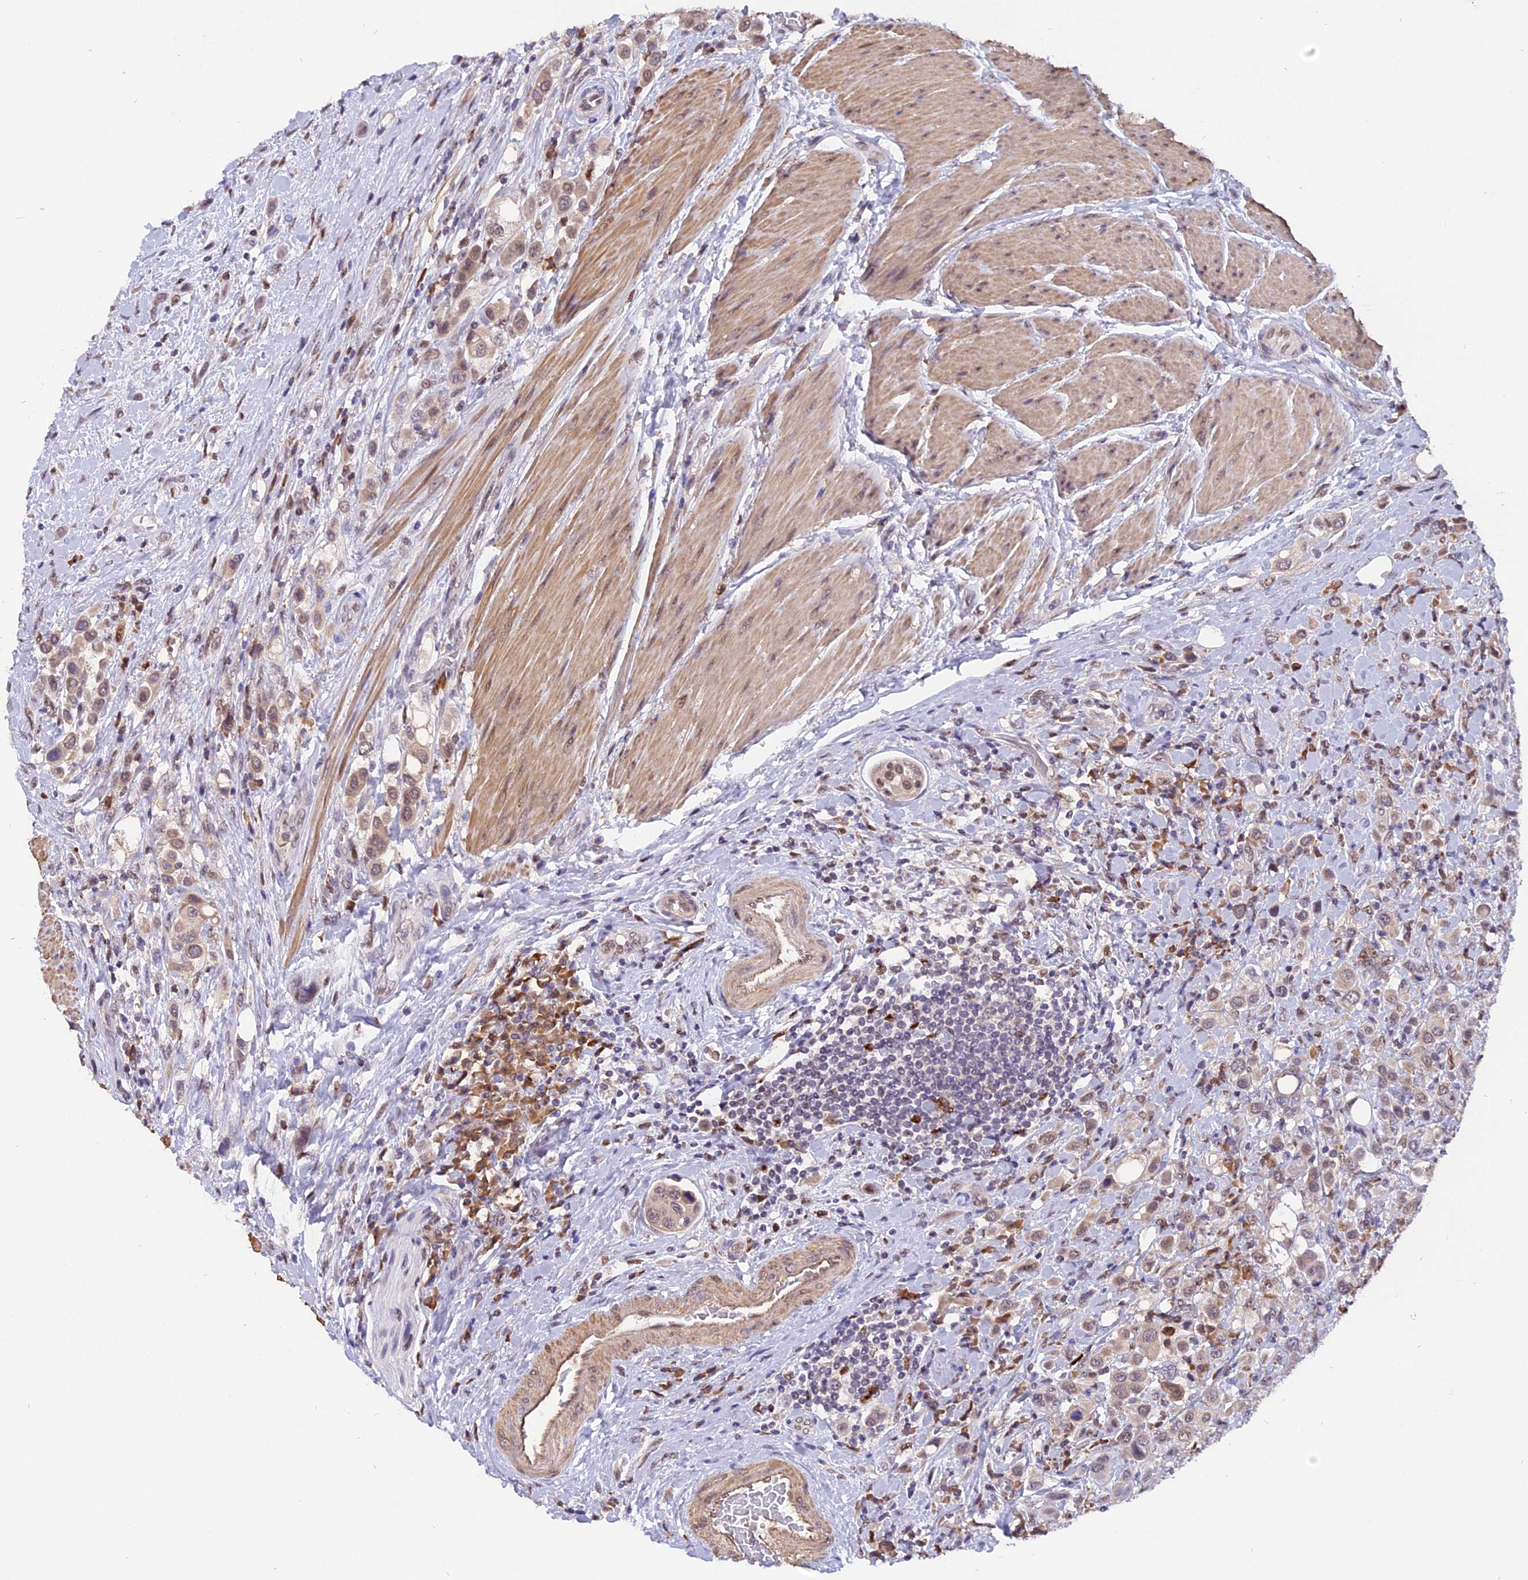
{"staining": {"intensity": "weak", "quantity": "25%-75%", "location": "cytoplasmic/membranous,nuclear"}, "tissue": "urothelial cancer", "cell_type": "Tumor cells", "image_type": "cancer", "snomed": [{"axis": "morphology", "description": "Urothelial carcinoma, High grade"}, {"axis": "topography", "description": "Urinary bladder"}], "caption": "Urothelial cancer stained for a protein displays weak cytoplasmic/membranous and nuclear positivity in tumor cells.", "gene": "FAM118B", "patient": {"sex": "male", "age": 50}}